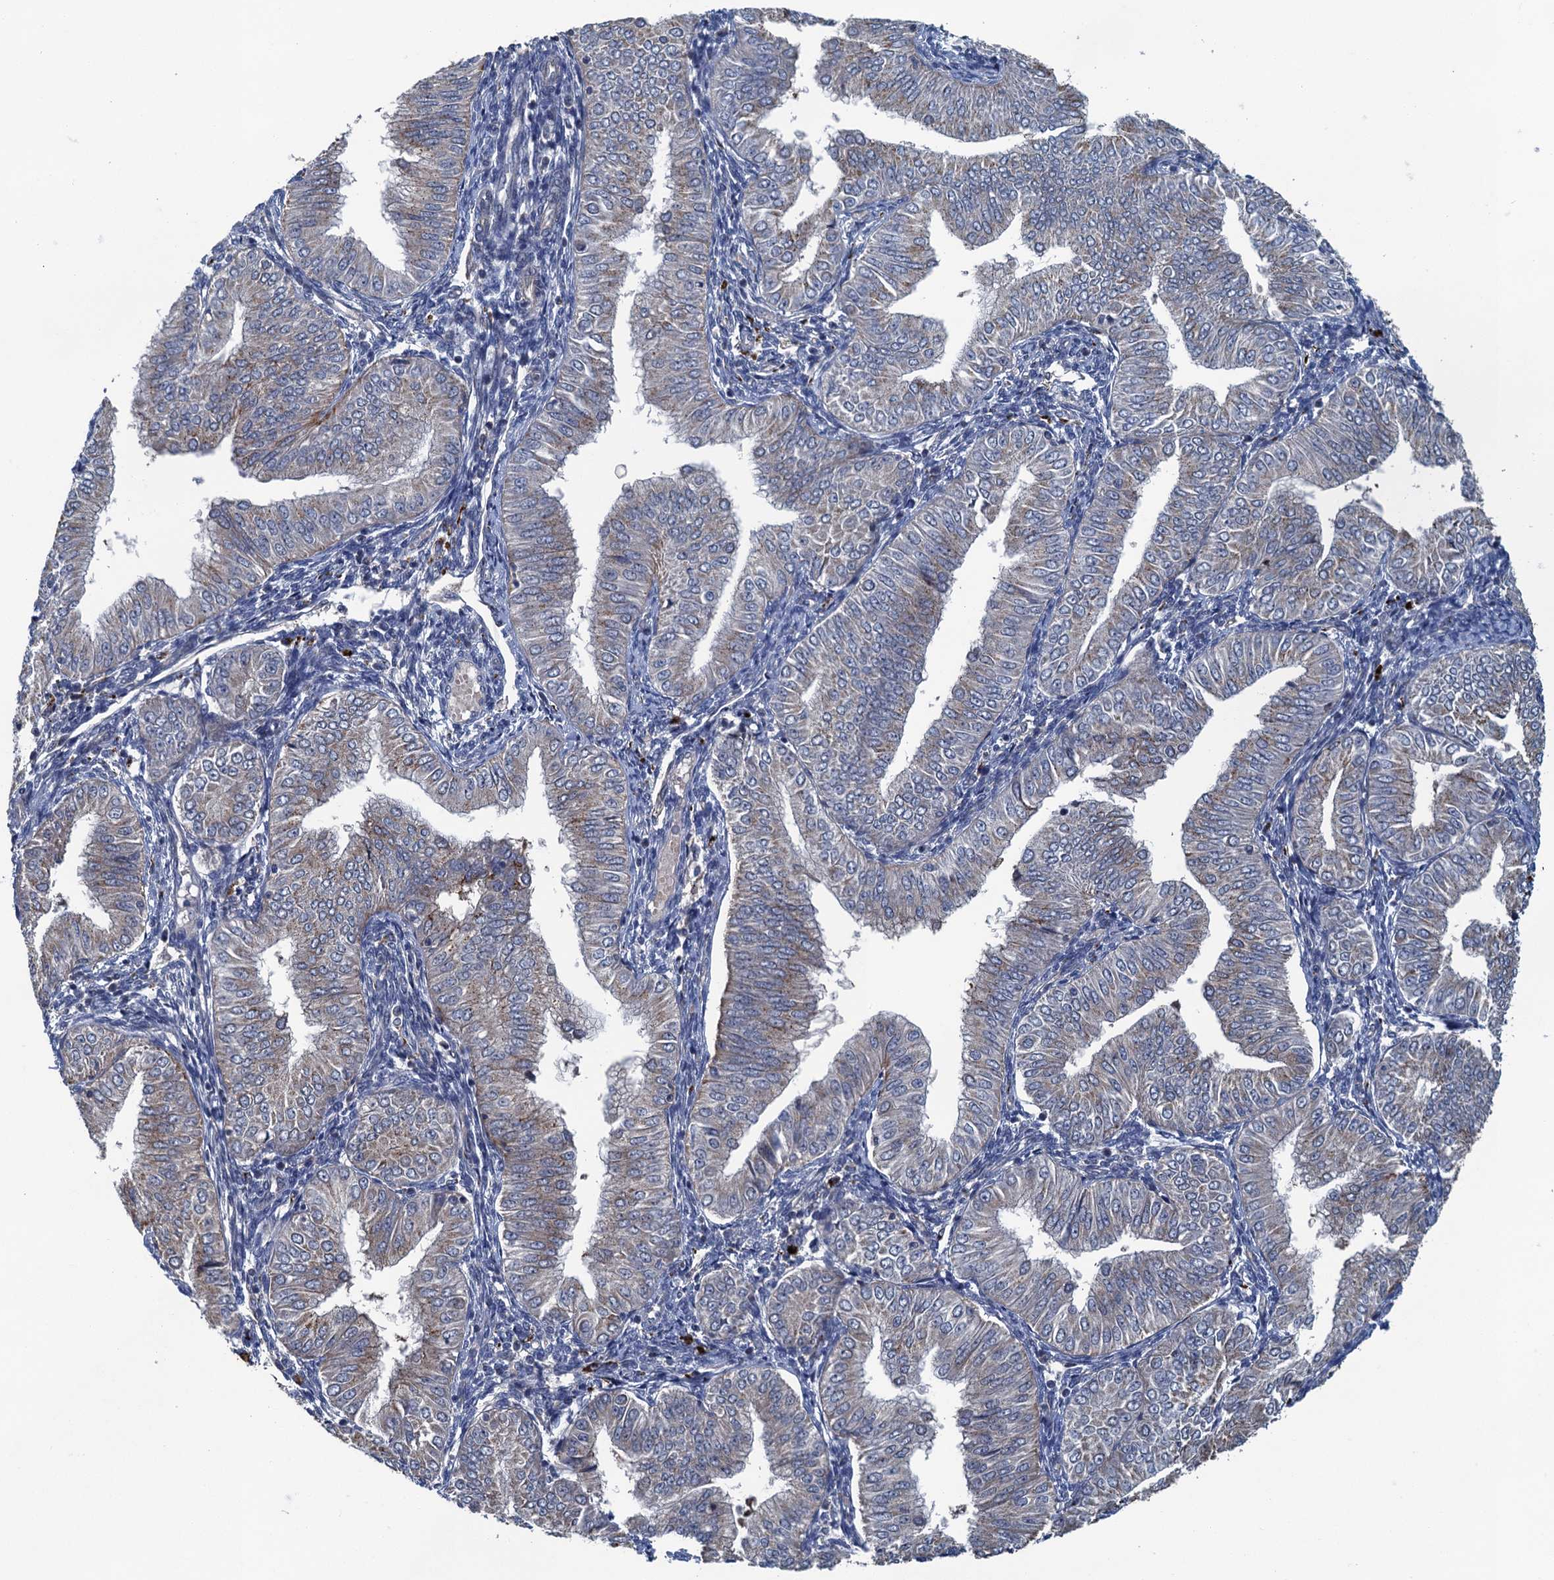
{"staining": {"intensity": "negative", "quantity": "none", "location": "none"}, "tissue": "endometrial cancer", "cell_type": "Tumor cells", "image_type": "cancer", "snomed": [{"axis": "morphology", "description": "Normal tissue, NOS"}, {"axis": "morphology", "description": "Adenocarcinoma, NOS"}, {"axis": "topography", "description": "Endometrium"}], "caption": "High power microscopy photomicrograph of an immunohistochemistry image of adenocarcinoma (endometrial), revealing no significant expression in tumor cells.", "gene": "KBTBD8", "patient": {"sex": "female", "age": 53}}